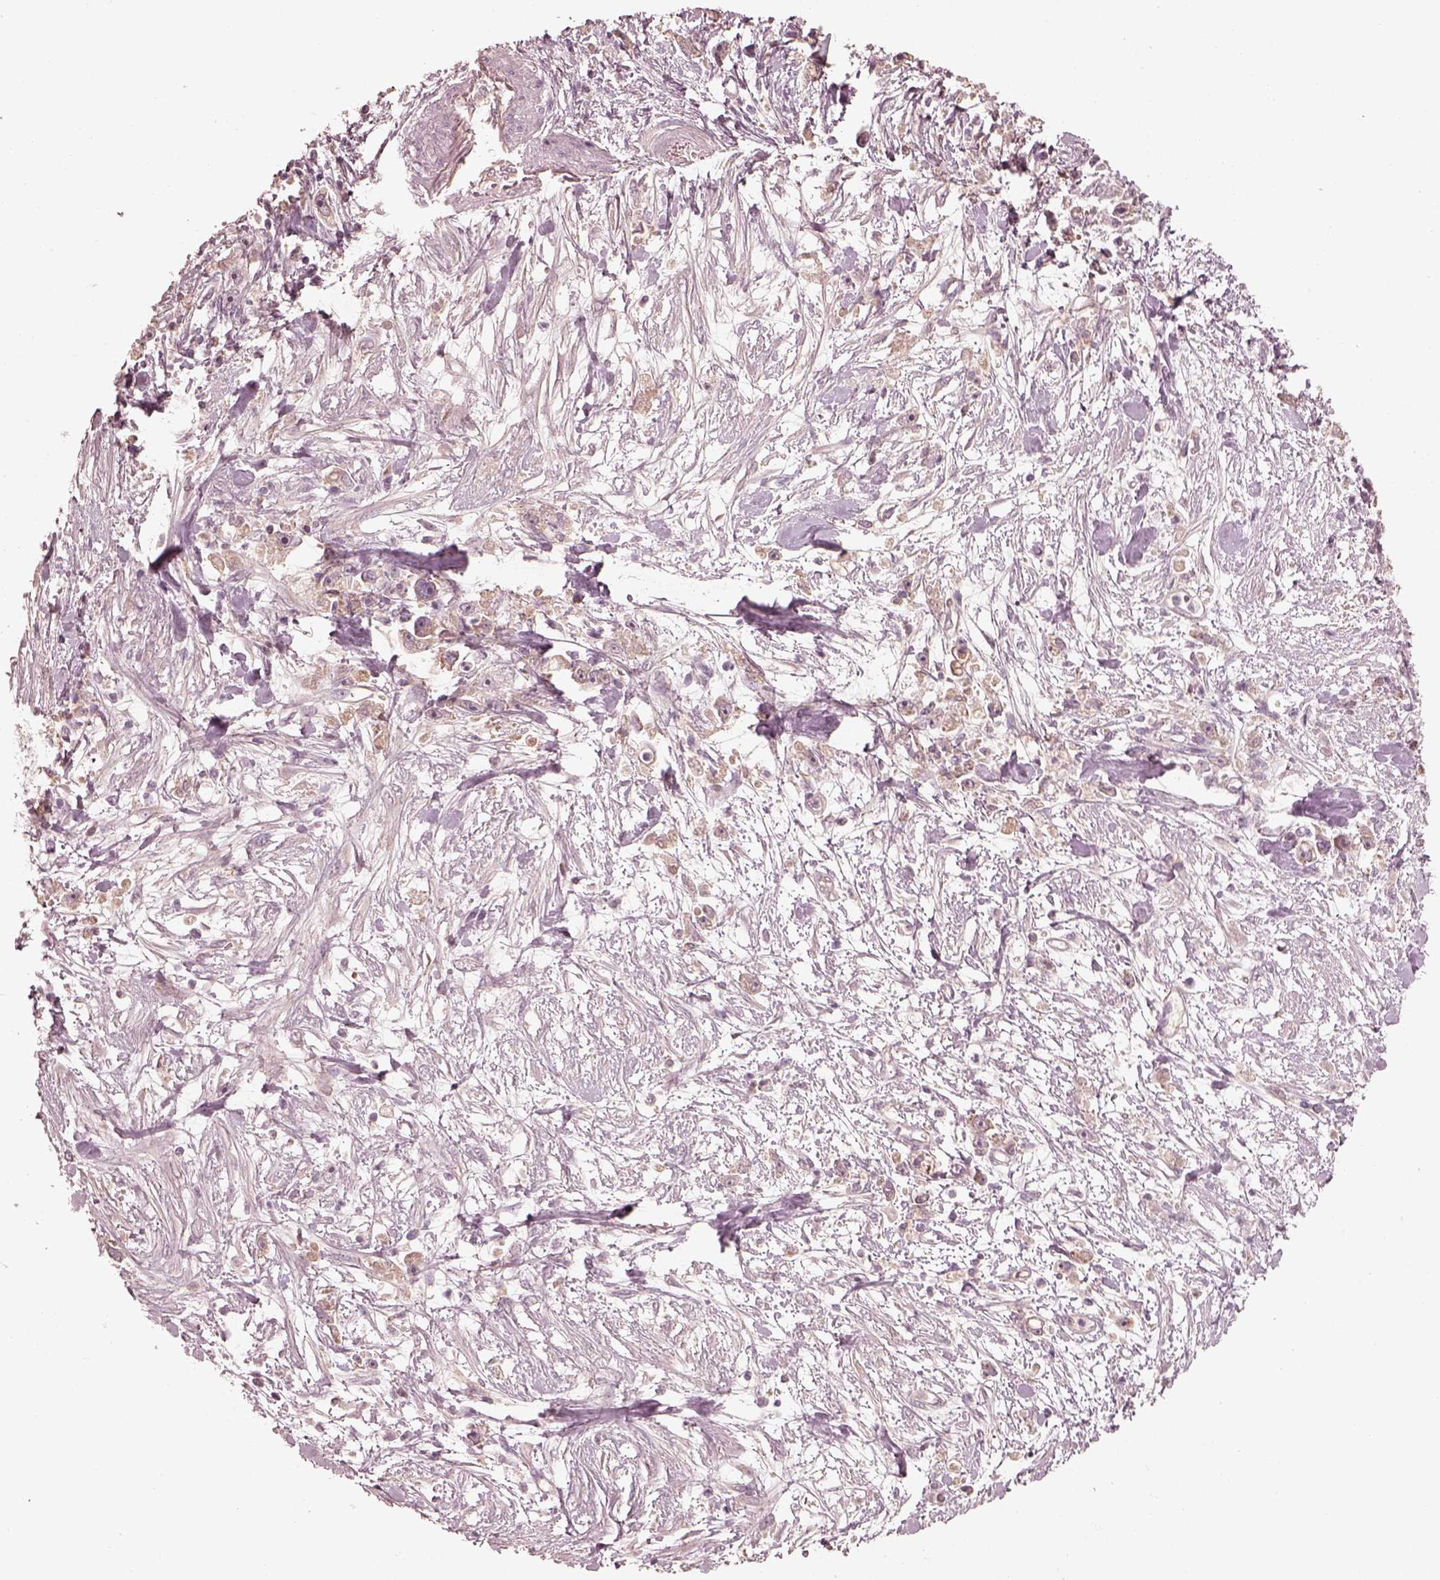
{"staining": {"intensity": "negative", "quantity": "none", "location": "none"}, "tissue": "stomach cancer", "cell_type": "Tumor cells", "image_type": "cancer", "snomed": [{"axis": "morphology", "description": "Adenocarcinoma, NOS"}, {"axis": "topography", "description": "Stomach"}], "caption": "IHC histopathology image of human stomach cancer (adenocarcinoma) stained for a protein (brown), which displays no positivity in tumor cells.", "gene": "VWA5B1", "patient": {"sex": "female", "age": 59}}